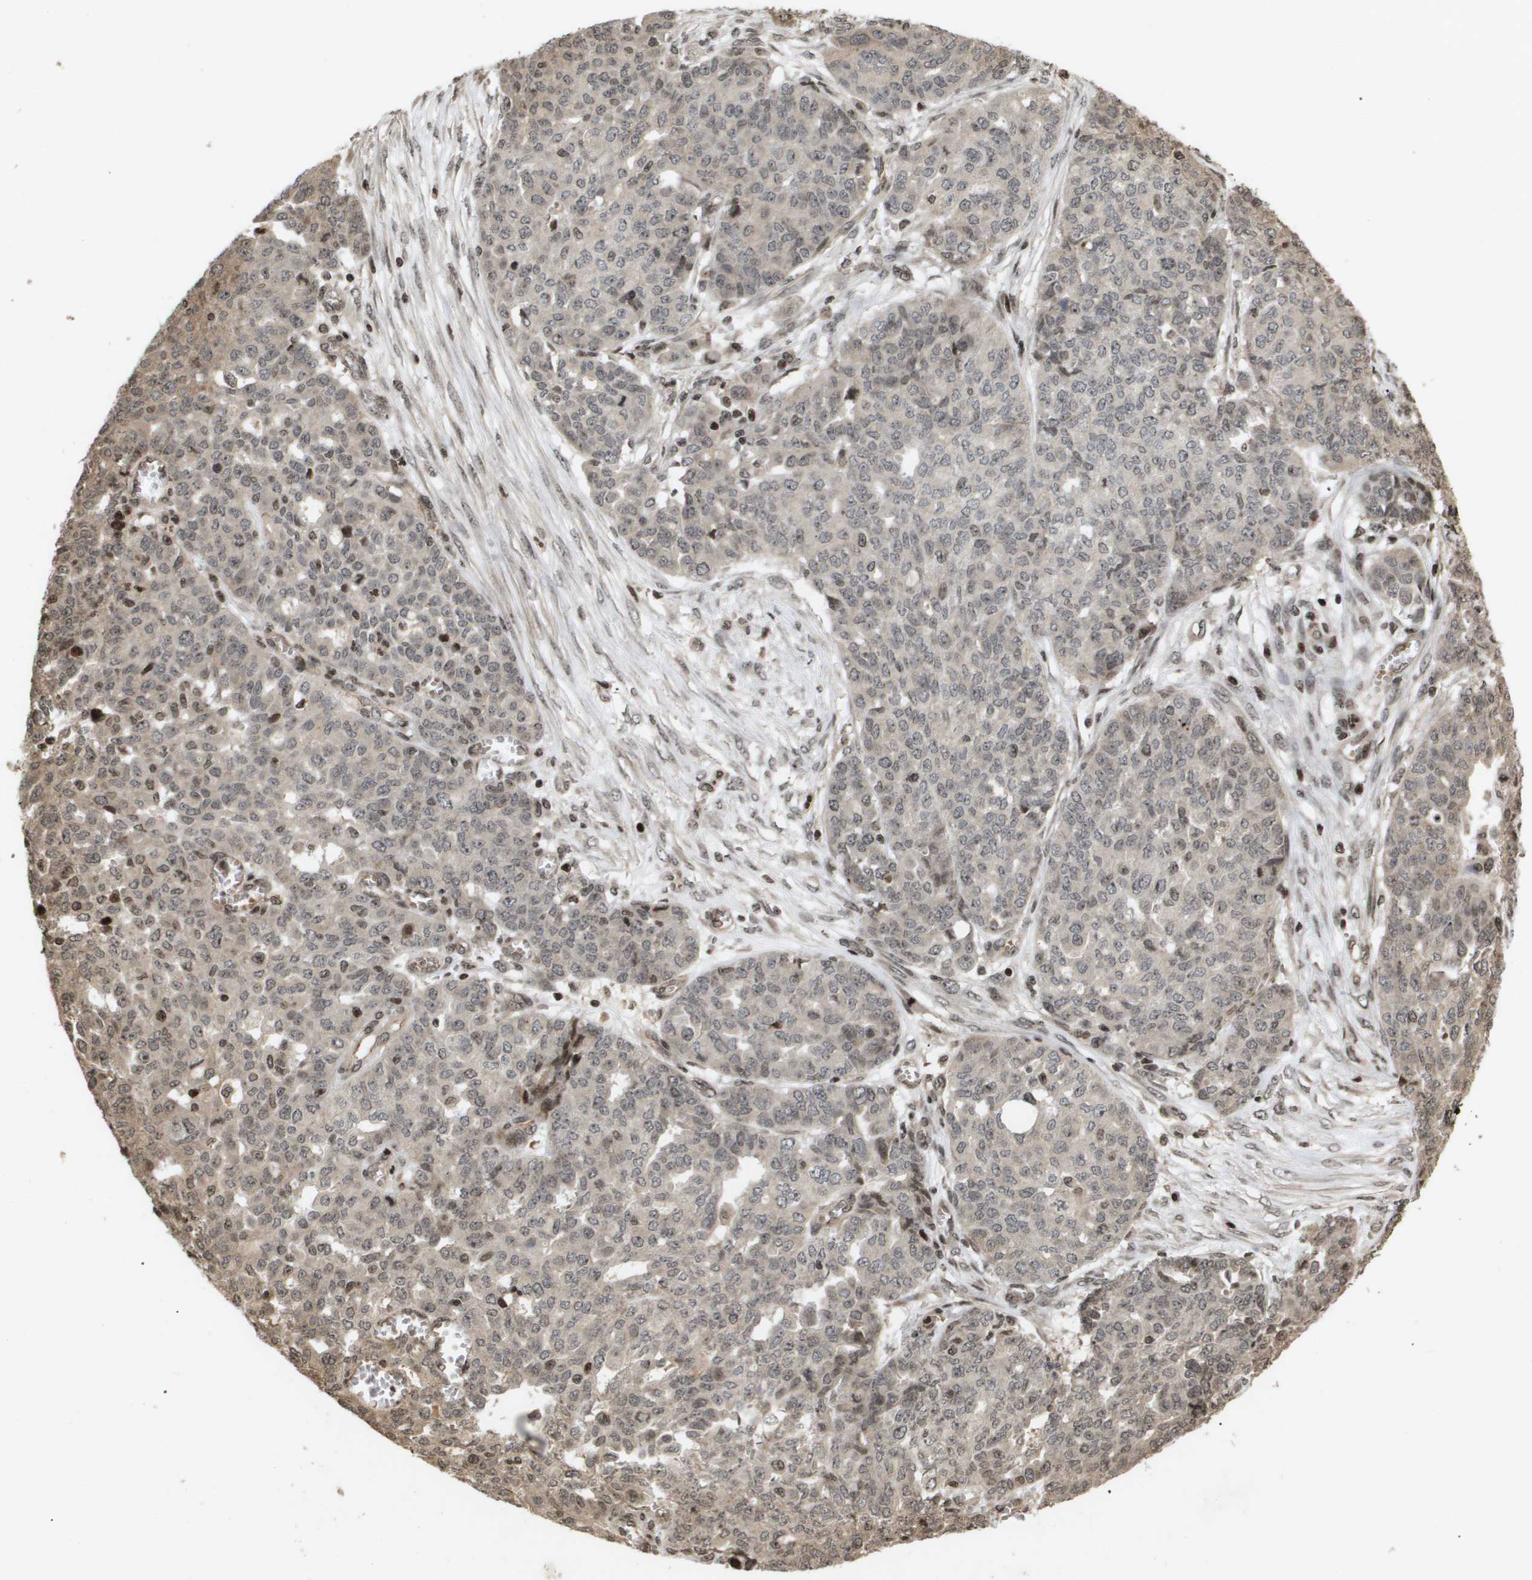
{"staining": {"intensity": "negative", "quantity": "none", "location": "none"}, "tissue": "ovarian cancer", "cell_type": "Tumor cells", "image_type": "cancer", "snomed": [{"axis": "morphology", "description": "Cystadenocarcinoma, serous, NOS"}, {"axis": "topography", "description": "Ovary"}], "caption": "Ovarian cancer stained for a protein using IHC displays no staining tumor cells.", "gene": "HSPA6", "patient": {"sex": "female", "age": 56}}